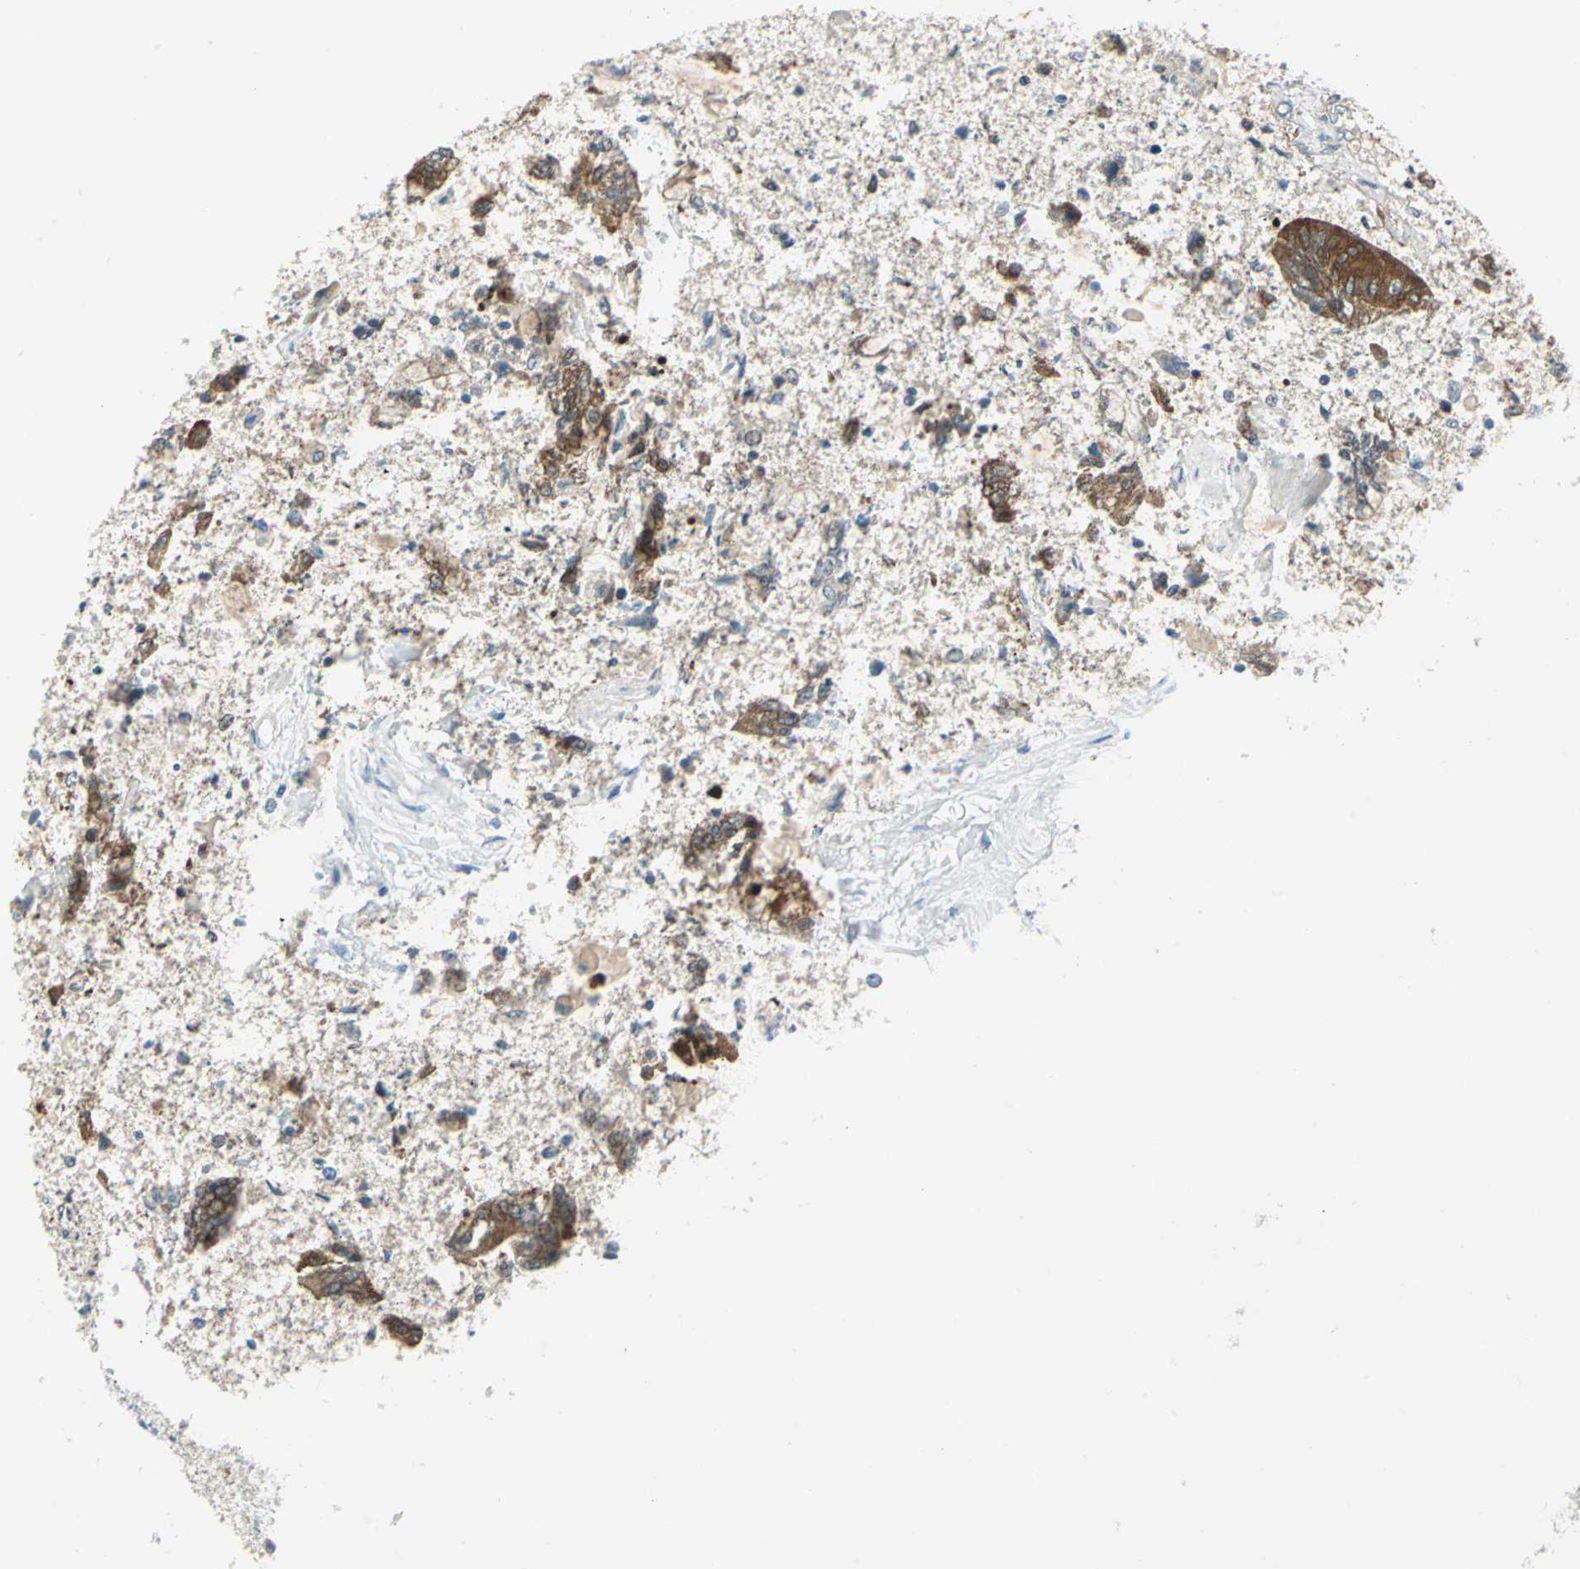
{"staining": {"intensity": "strong", "quantity": ">75%", "location": "cytoplasmic/membranous"}, "tissue": "stomach cancer", "cell_type": "Tumor cells", "image_type": "cancer", "snomed": [{"axis": "morphology", "description": "Normal tissue, NOS"}, {"axis": "morphology", "description": "Adenocarcinoma, NOS"}, {"axis": "morphology", "description": "Adenocarcinoma, High grade"}, {"axis": "topography", "description": "Stomach, upper"}, {"axis": "topography", "description": "Stomach"}], "caption": "Tumor cells demonstrate high levels of strong cytoplasmic/membranous positivity in approximately >75% of cells in stomach cancer.", "gene": "ALDOA", "patient": {"sex": "female", "age": 65}}